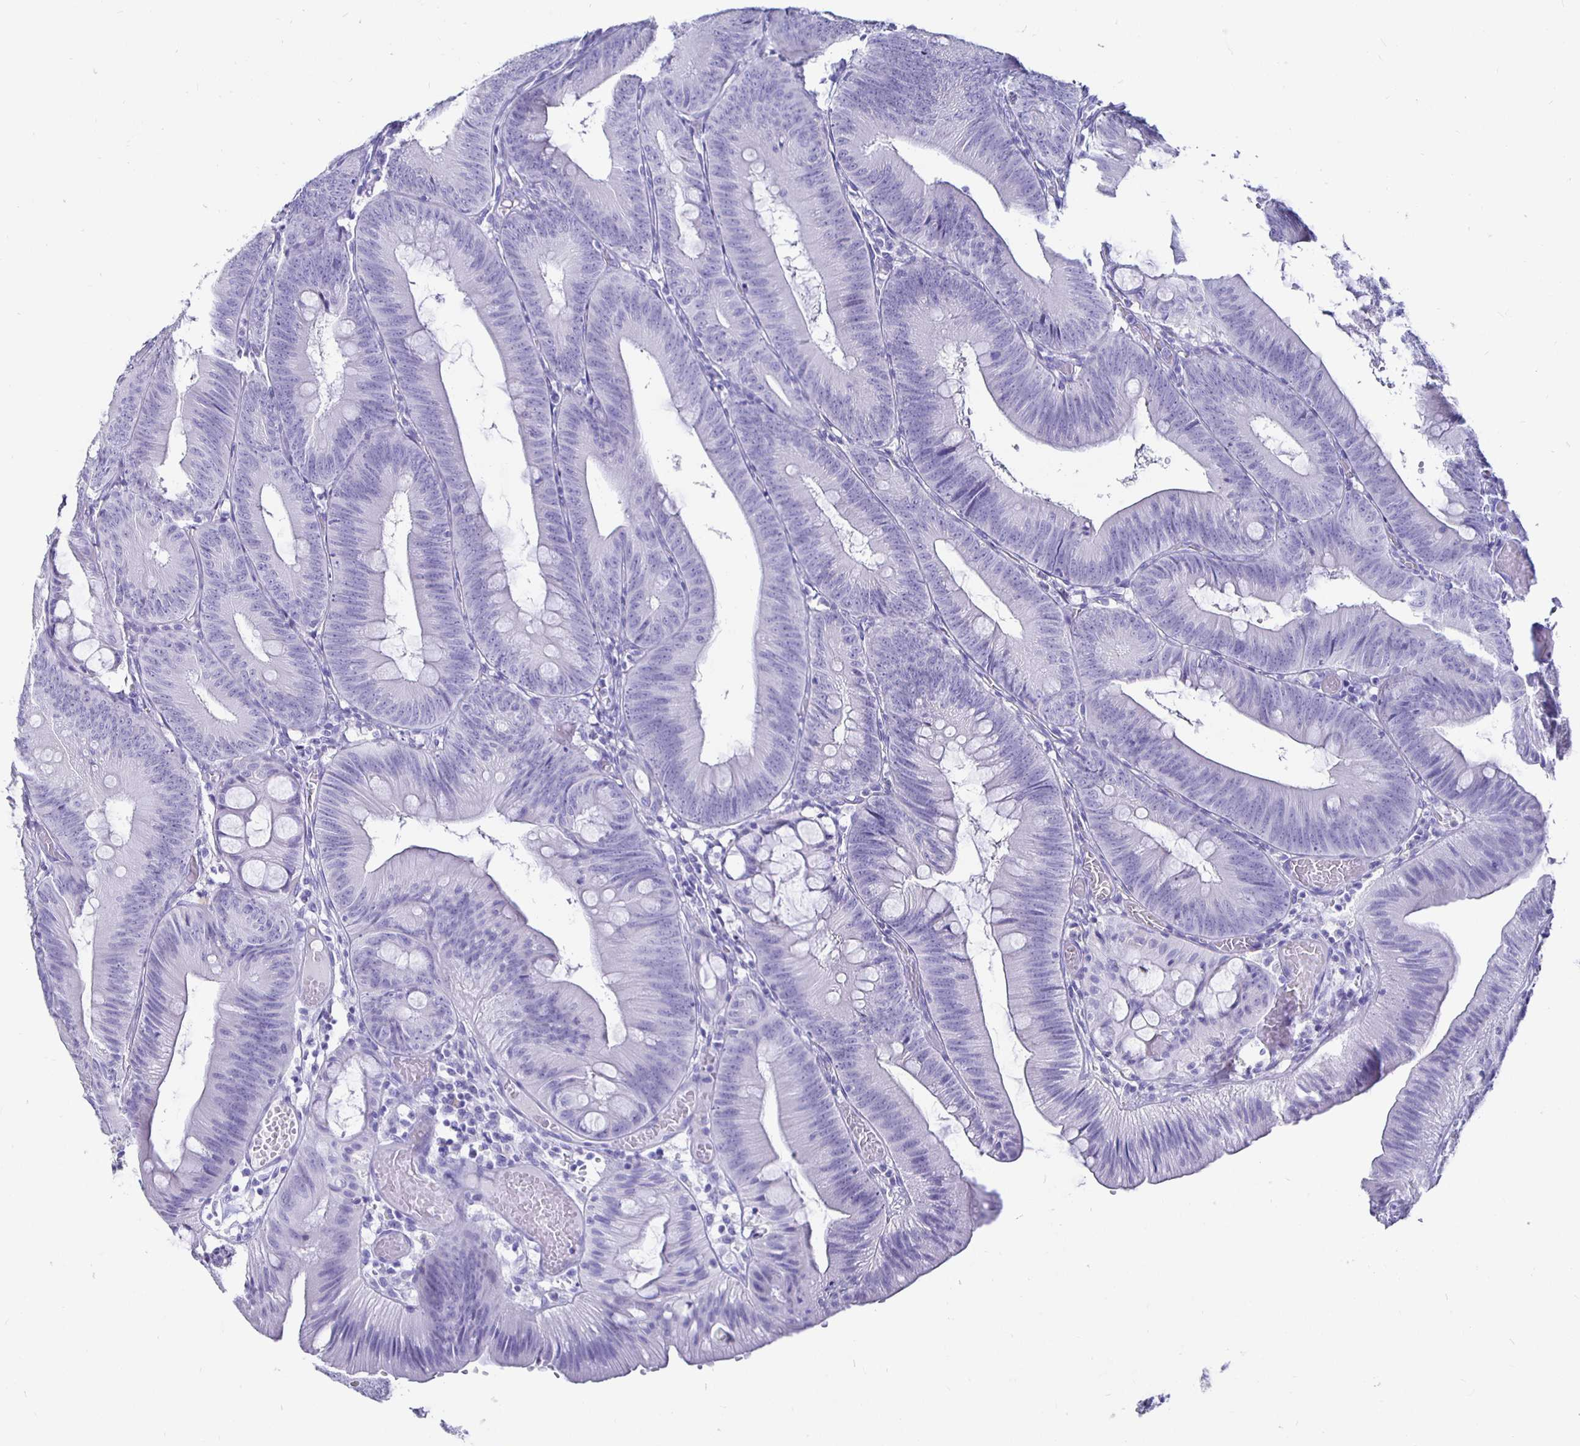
{"staining": {"intensity": "negative", "quantity": "none", "location": "none"}, "tissue": "colorectal cancer", "cell_type": "Tumor cells", "image_type": "cancer", "snomed": [{"axis": "morphology", "description": "Adenocarcinoma, NOS"}, {"axis": "topography", "description": "Colon"}], "caption": "Immunohistochemical staining of human colorectal cancer exhibits no significant staining in tumor cells.", "gene": "UMOD", "patient": {"sex": "male", "age": 84}}